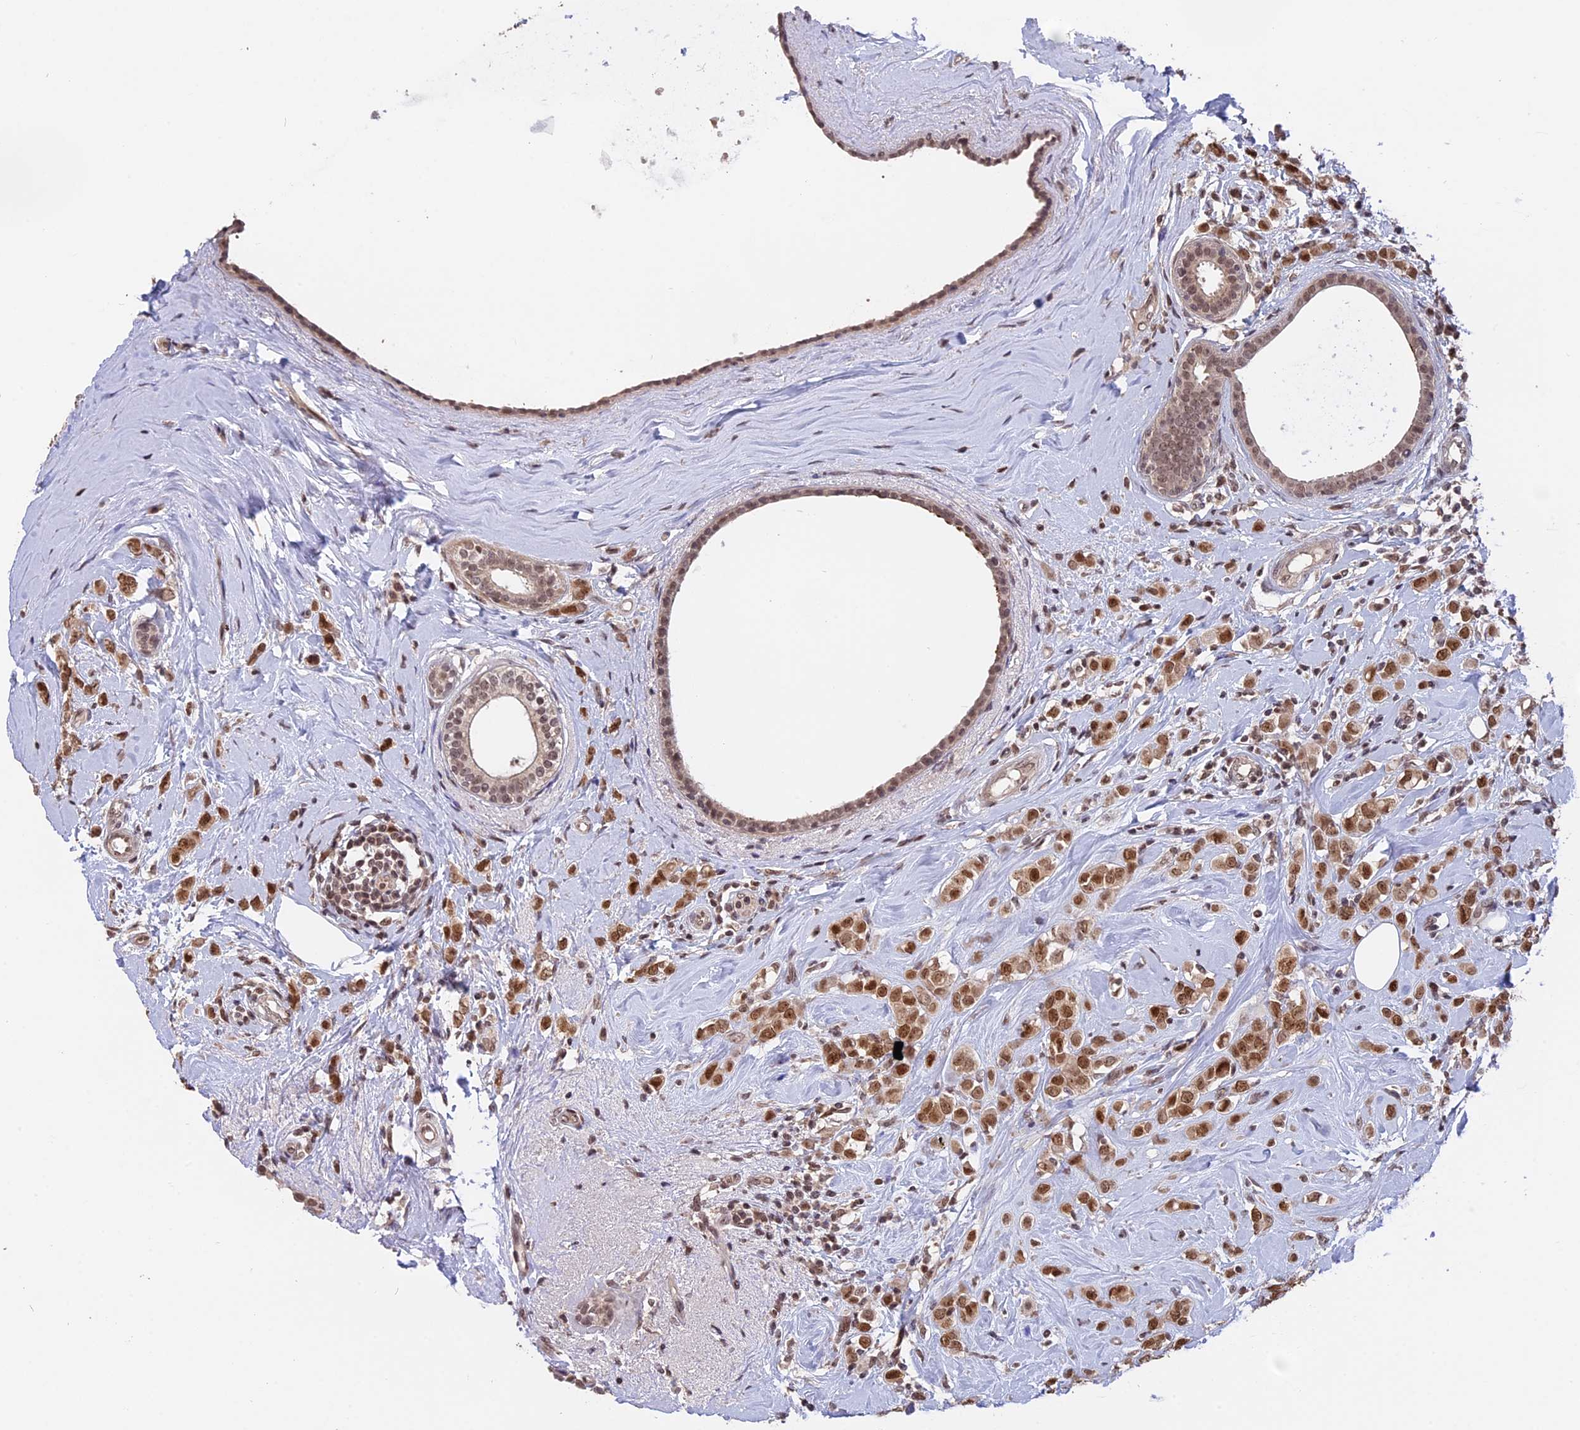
{"staining": {"intensity": "moderate", "quantity": ">75%", "location": "nuclear"}, "tissue": "breast cancer", "cell_type": "Tumor cells", "image_type": "cancer", "snomed": [{"axis": "morphology", "description": "Lobular carcinoma"}, {"axis": "topography", "description": "Breast"}], "caption": "Immunohistochemical staining of breast cancer displays medium levels of moderate nuclear staining in about >75% of tumor cells.", "gene": "RFC5", "patient": {"sex": "female", "age": 47}}